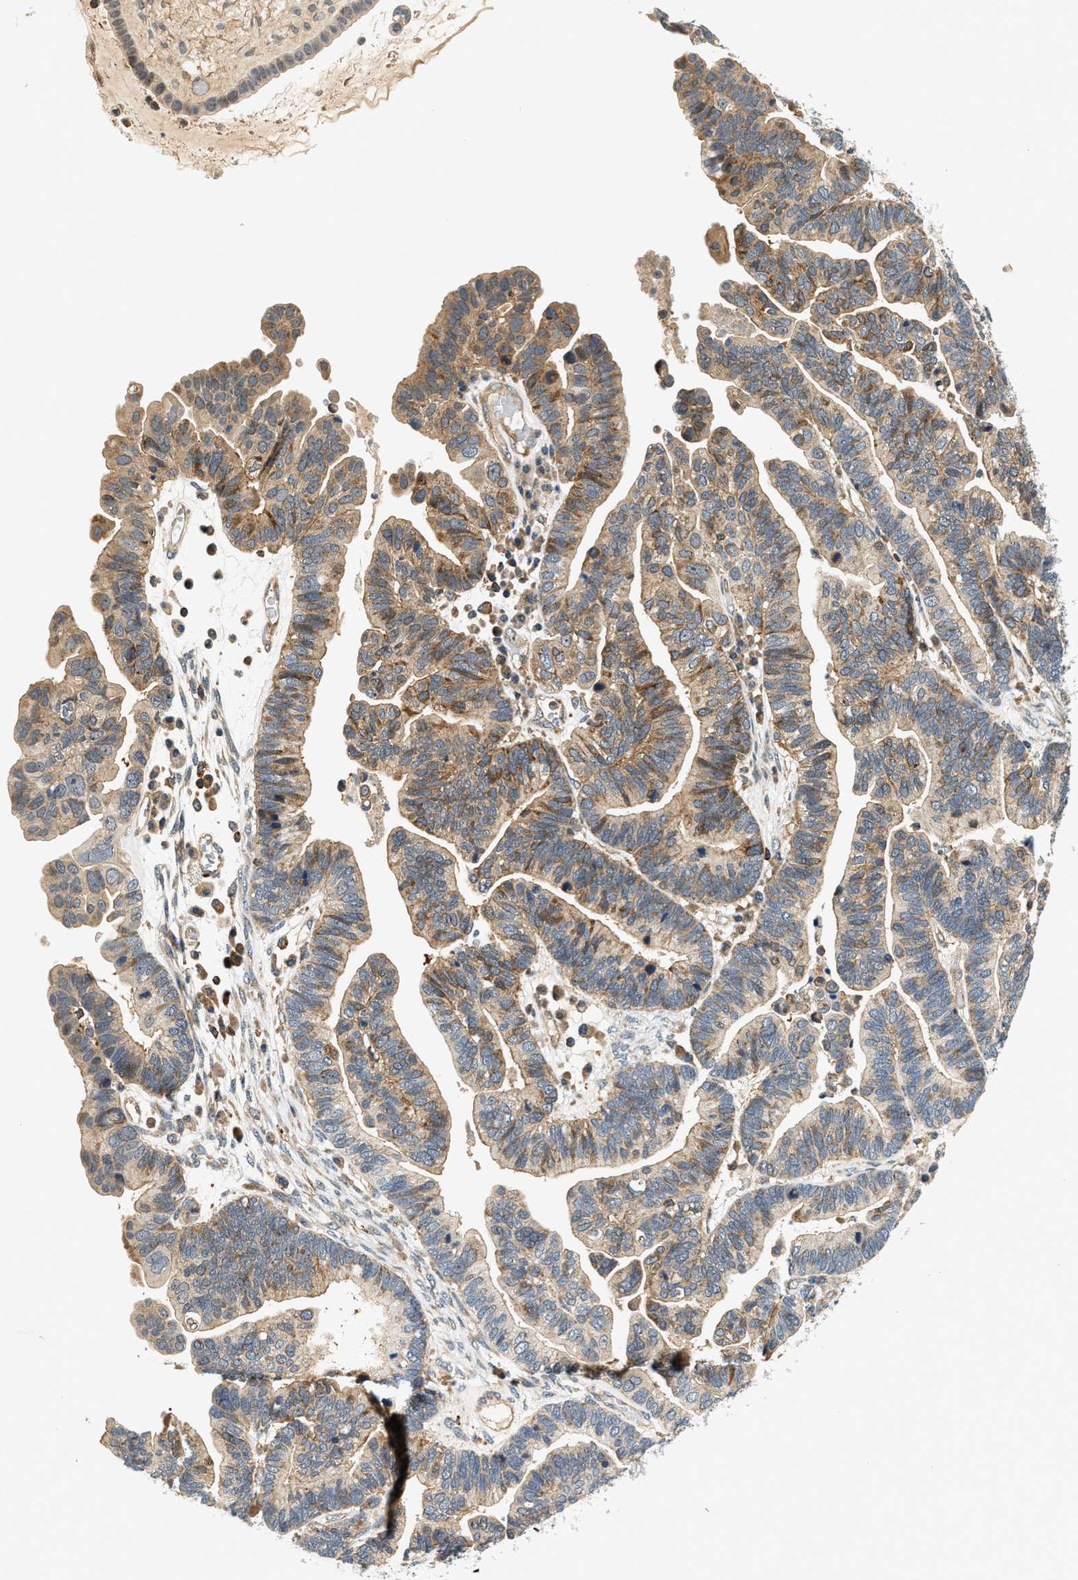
{"staining": {"intensity": "moderate", "quantity": "25%-75%", "location": "cytoplasmic/membranous"}, "tissue": "ovarian cancer", "cell_type": "Tumor cells", "image_type": "cancer", "snomed": [{"axis": "morphology", "description": "Cystadenocarcinoma, serous, NOS"}, {"axis": "topography", "description": "Ovary"}], "caption": "Ovarian cancer (serous cystadenocarcinoma) stained with immunohistochemistry (IHC) demonstrates moderate cytoplasmic/membranous positivity in approximately 25%-75% of tumor cells.", "gene": "SAMD9", "patient": {"sex": "female", "age": 56}}